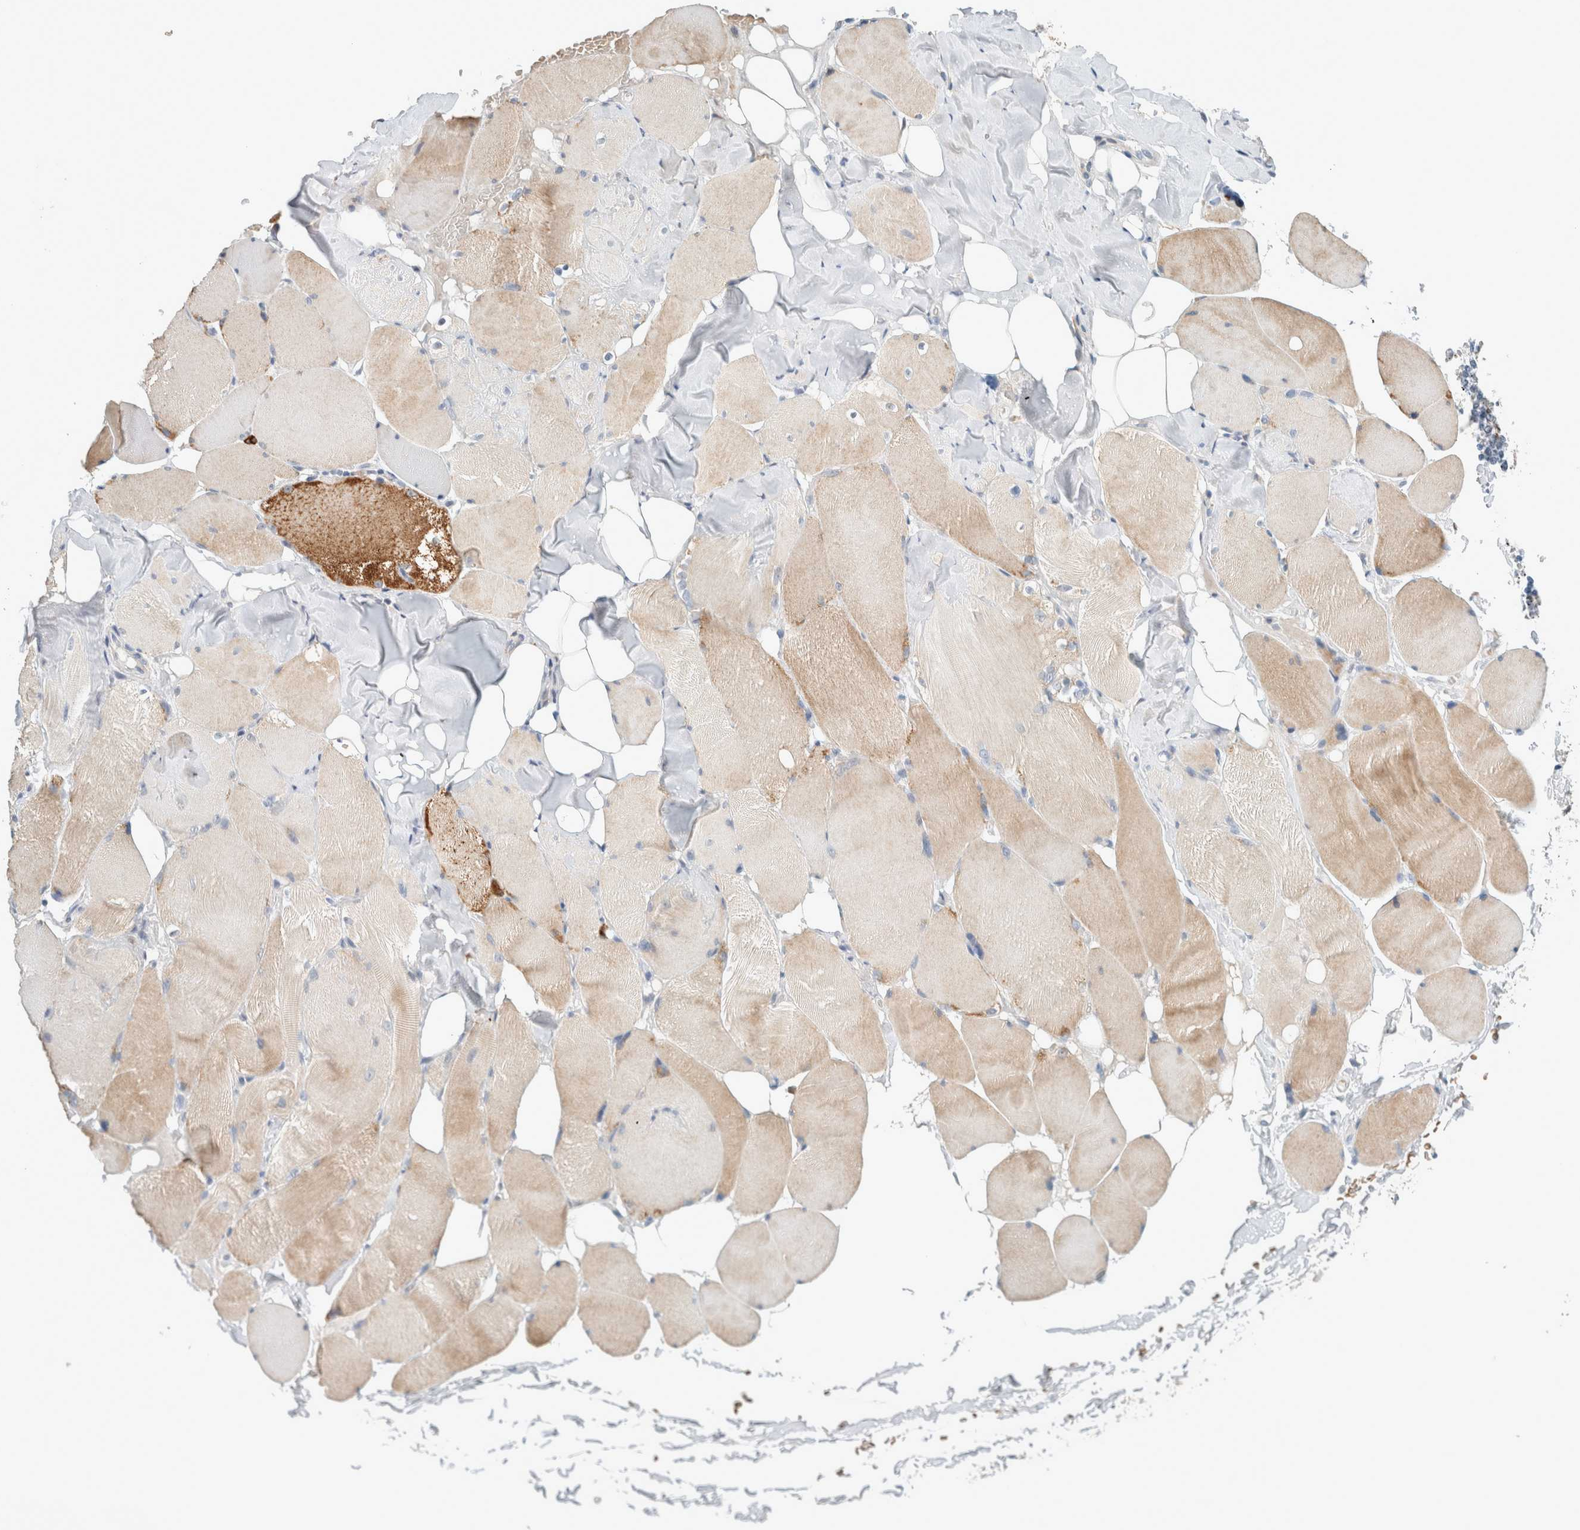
{"staining": {"intensity": "weak", "quantity": "25%-75%", "location": "cytoplasmic/membranous"}, "tissue": "skeletal muscle", "cell_type": "Myocytes", "image_type": "normal", "snomed": [{"axis": "morphology", "description": "Normal tissue, NOS"}, {"axis": "topography", "description": "Skin"}, {"axis": "topography", "description": "Skeletal muscle"}], "caption": "Weak cytoplasmic/membranous protein staining is present in about 25%-75% of myocytes in skeletal muscle.", "gene": "CRAT", "patient": {"sex": "male", "age": 83}}